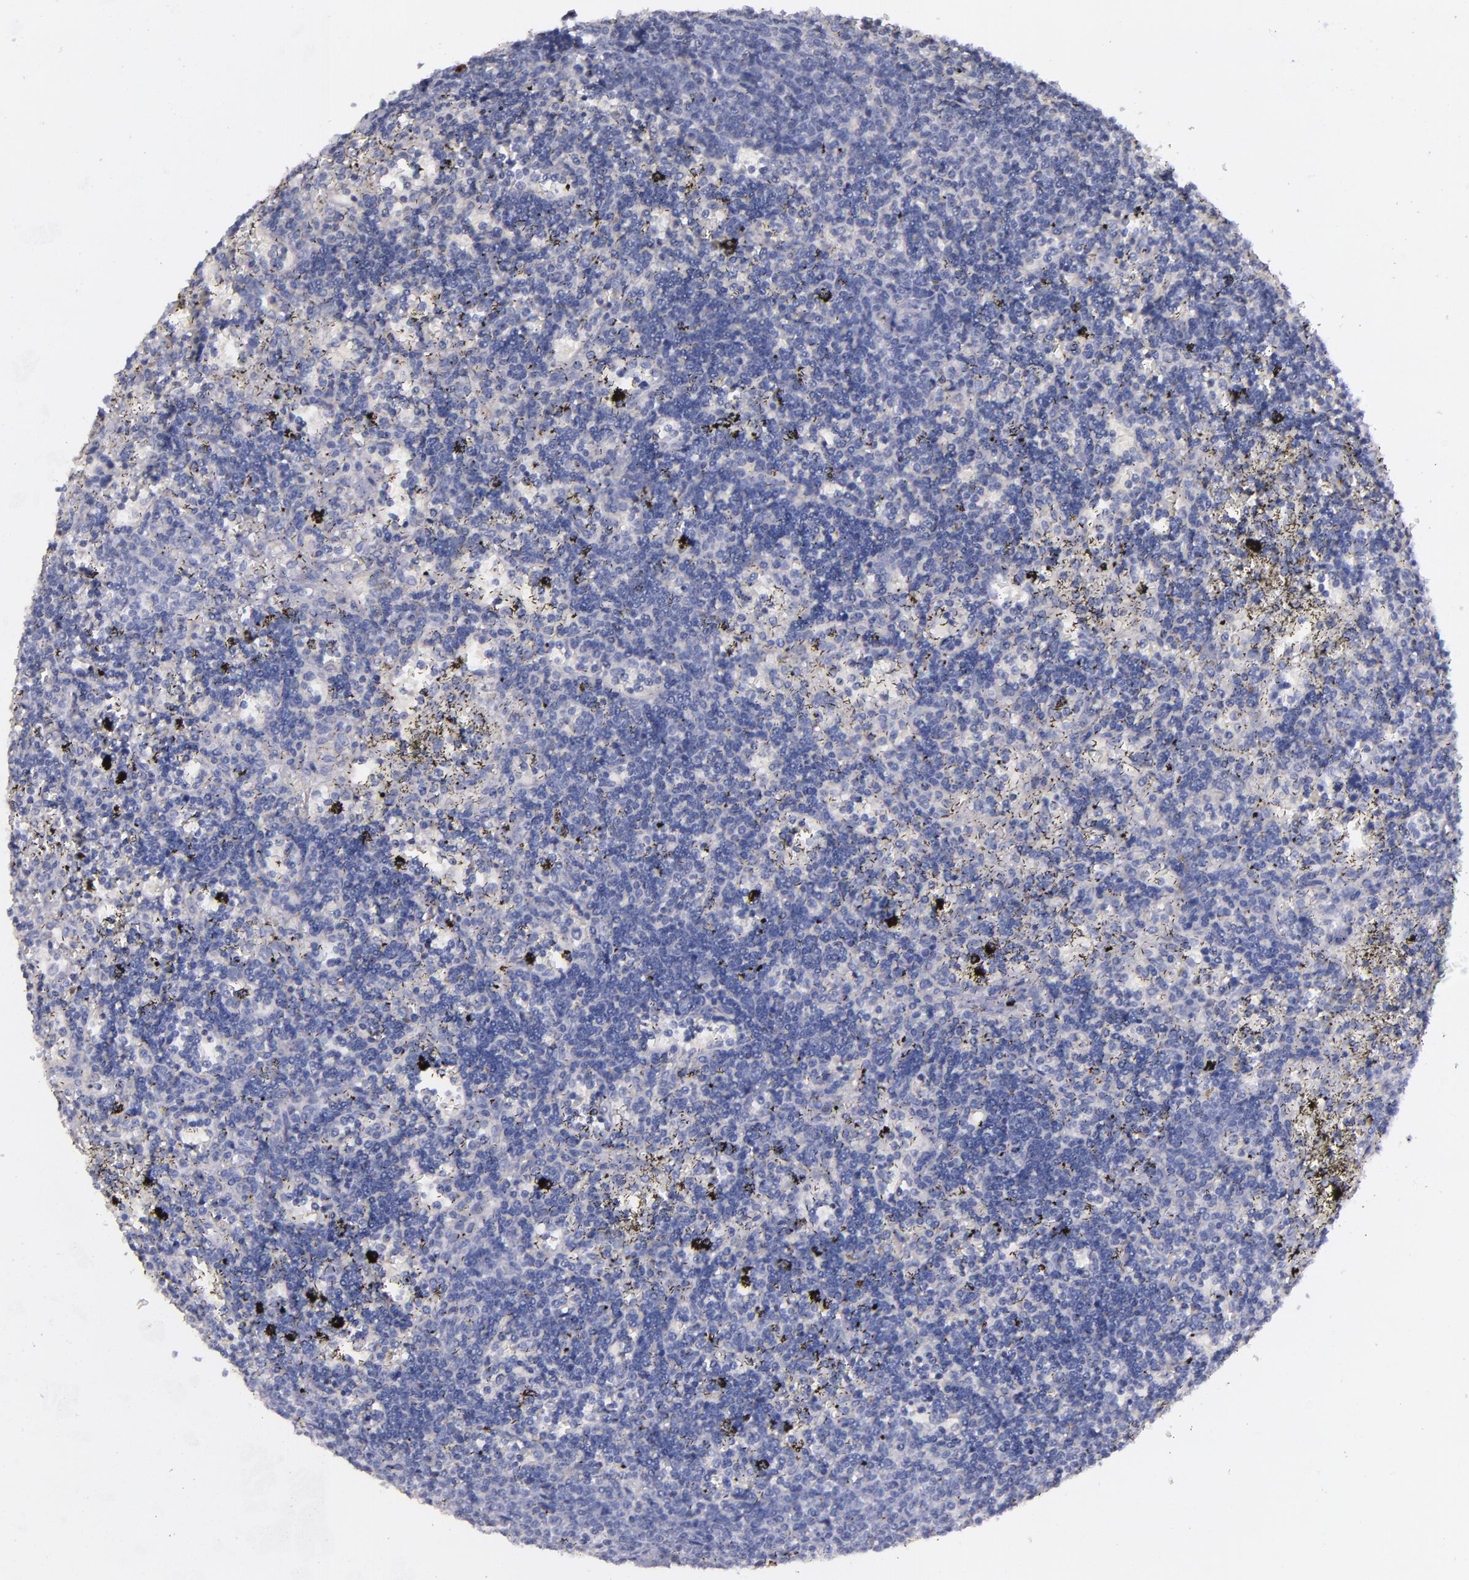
{"staining": {"intensity": "negative", "quantity": "none", "location": "none"}, "tissue": "lymphoma", "cell_type": "Tumor cells", "image_type": "cancer", "snomed": [{"axis": "morphology", "description": "Malignant lymphoma, non-Hodgkin's type, Low grade"}, {"axis": "topography", "description": "Spleen"}], "caption": "The photomicrograph shows no significant staining in tumor cells of low-grade malignant lymphoma, non-Hodgkin's type.", "gene": "MASP1", "patient": {"sex": "male", "age": 60}}